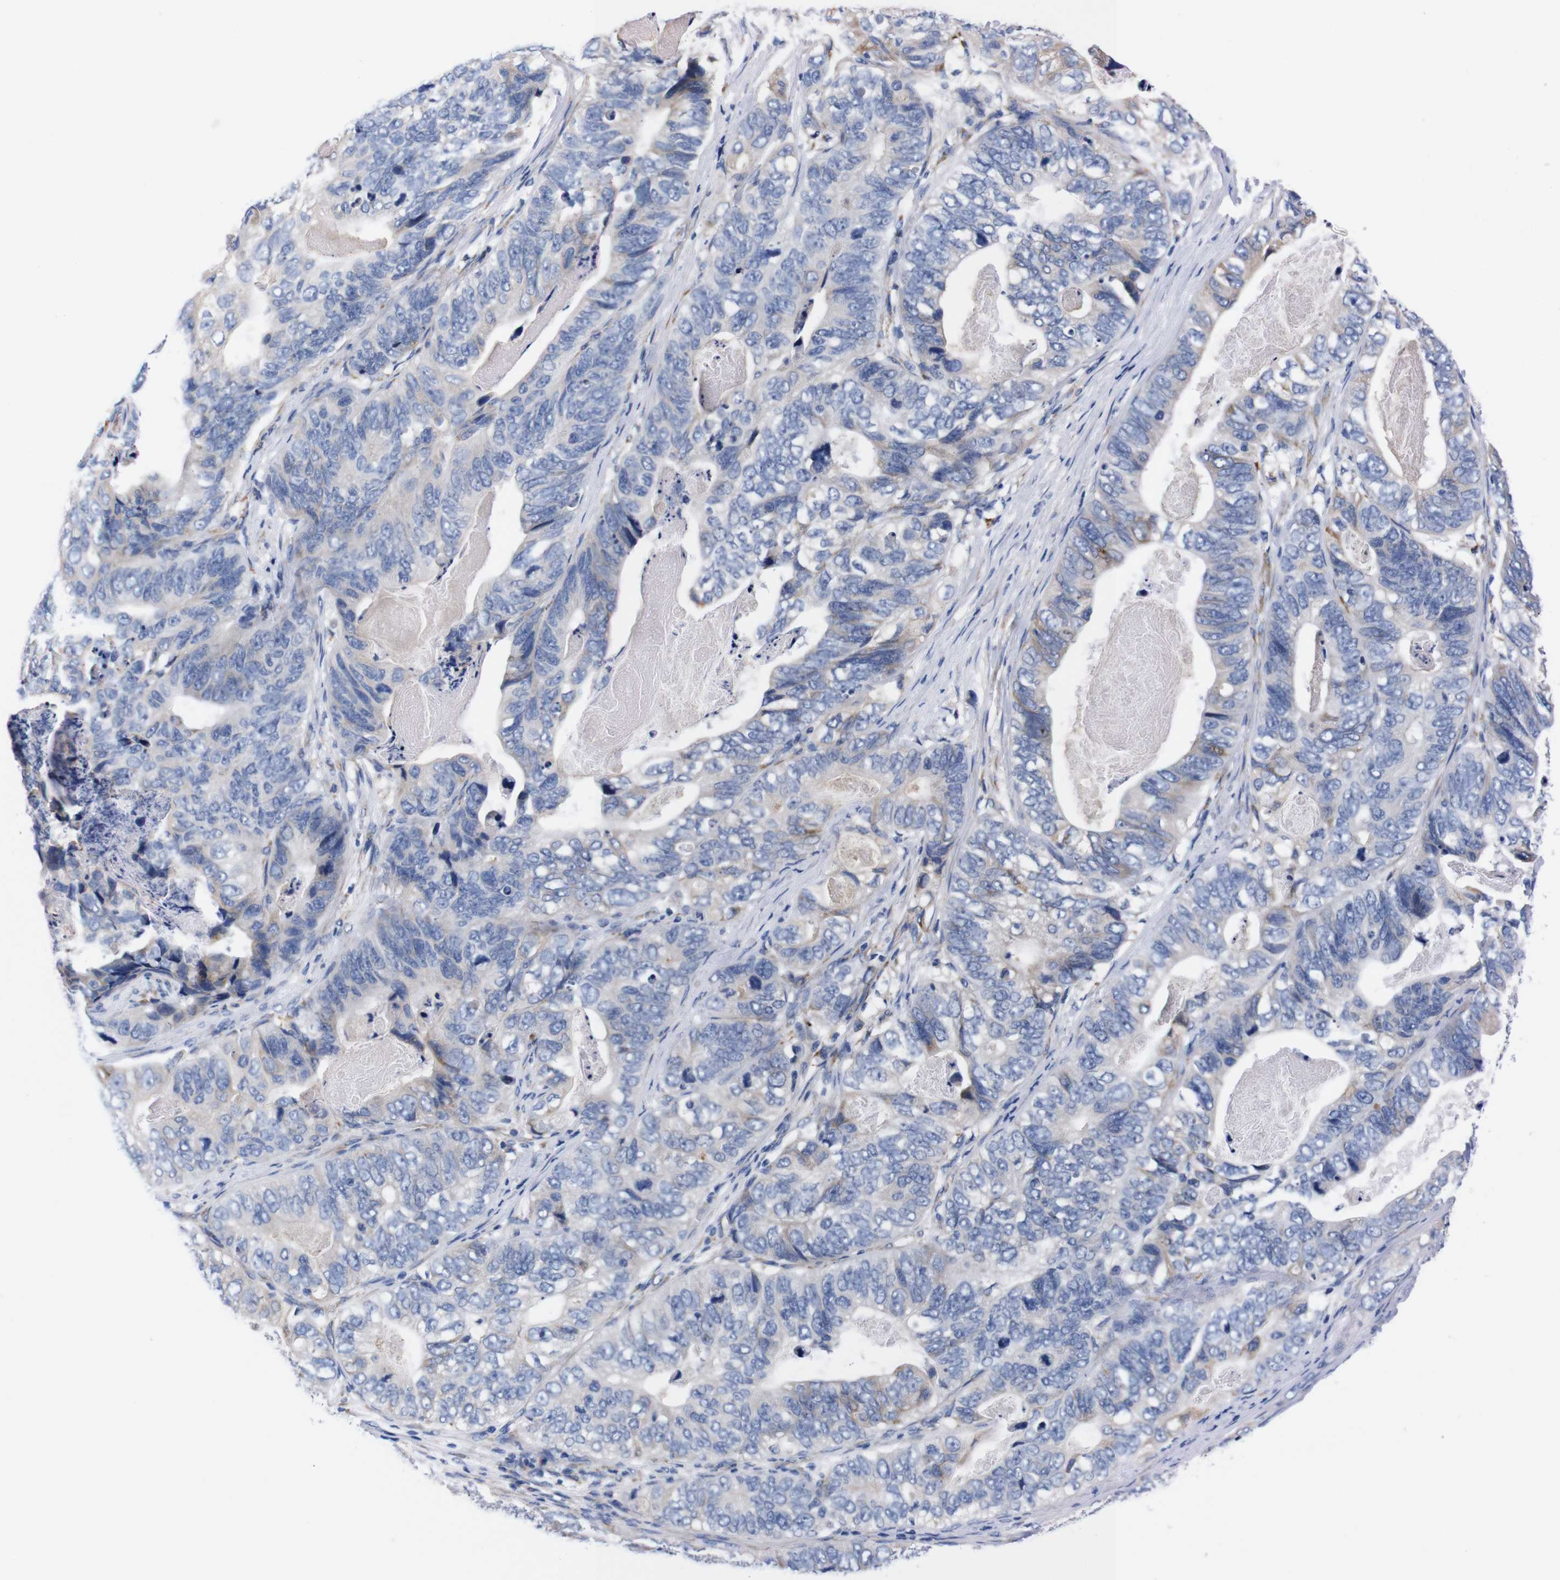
{"staining": {"intensity": "weak", "quantity": "<25%", "location": "cytoplasmic/membranous"}, "tissue": "stomach cancer", "cell_type": "Tumor cells", "image_type": "cancer", "snomed": [{"axis": "morphology", "description": "Adenocarcinoma, NOS"}, {"axis": "topography", "description": "Stomach"}], "caption": "DAB (3,3'-diaminobenzidine) immunohistochemical staining of human stomach cancer (adenocarcinoma) displays no significant expression in tumor cells.", "gene": "NEBL", "patient": {"sex": "female", "age": 89}}